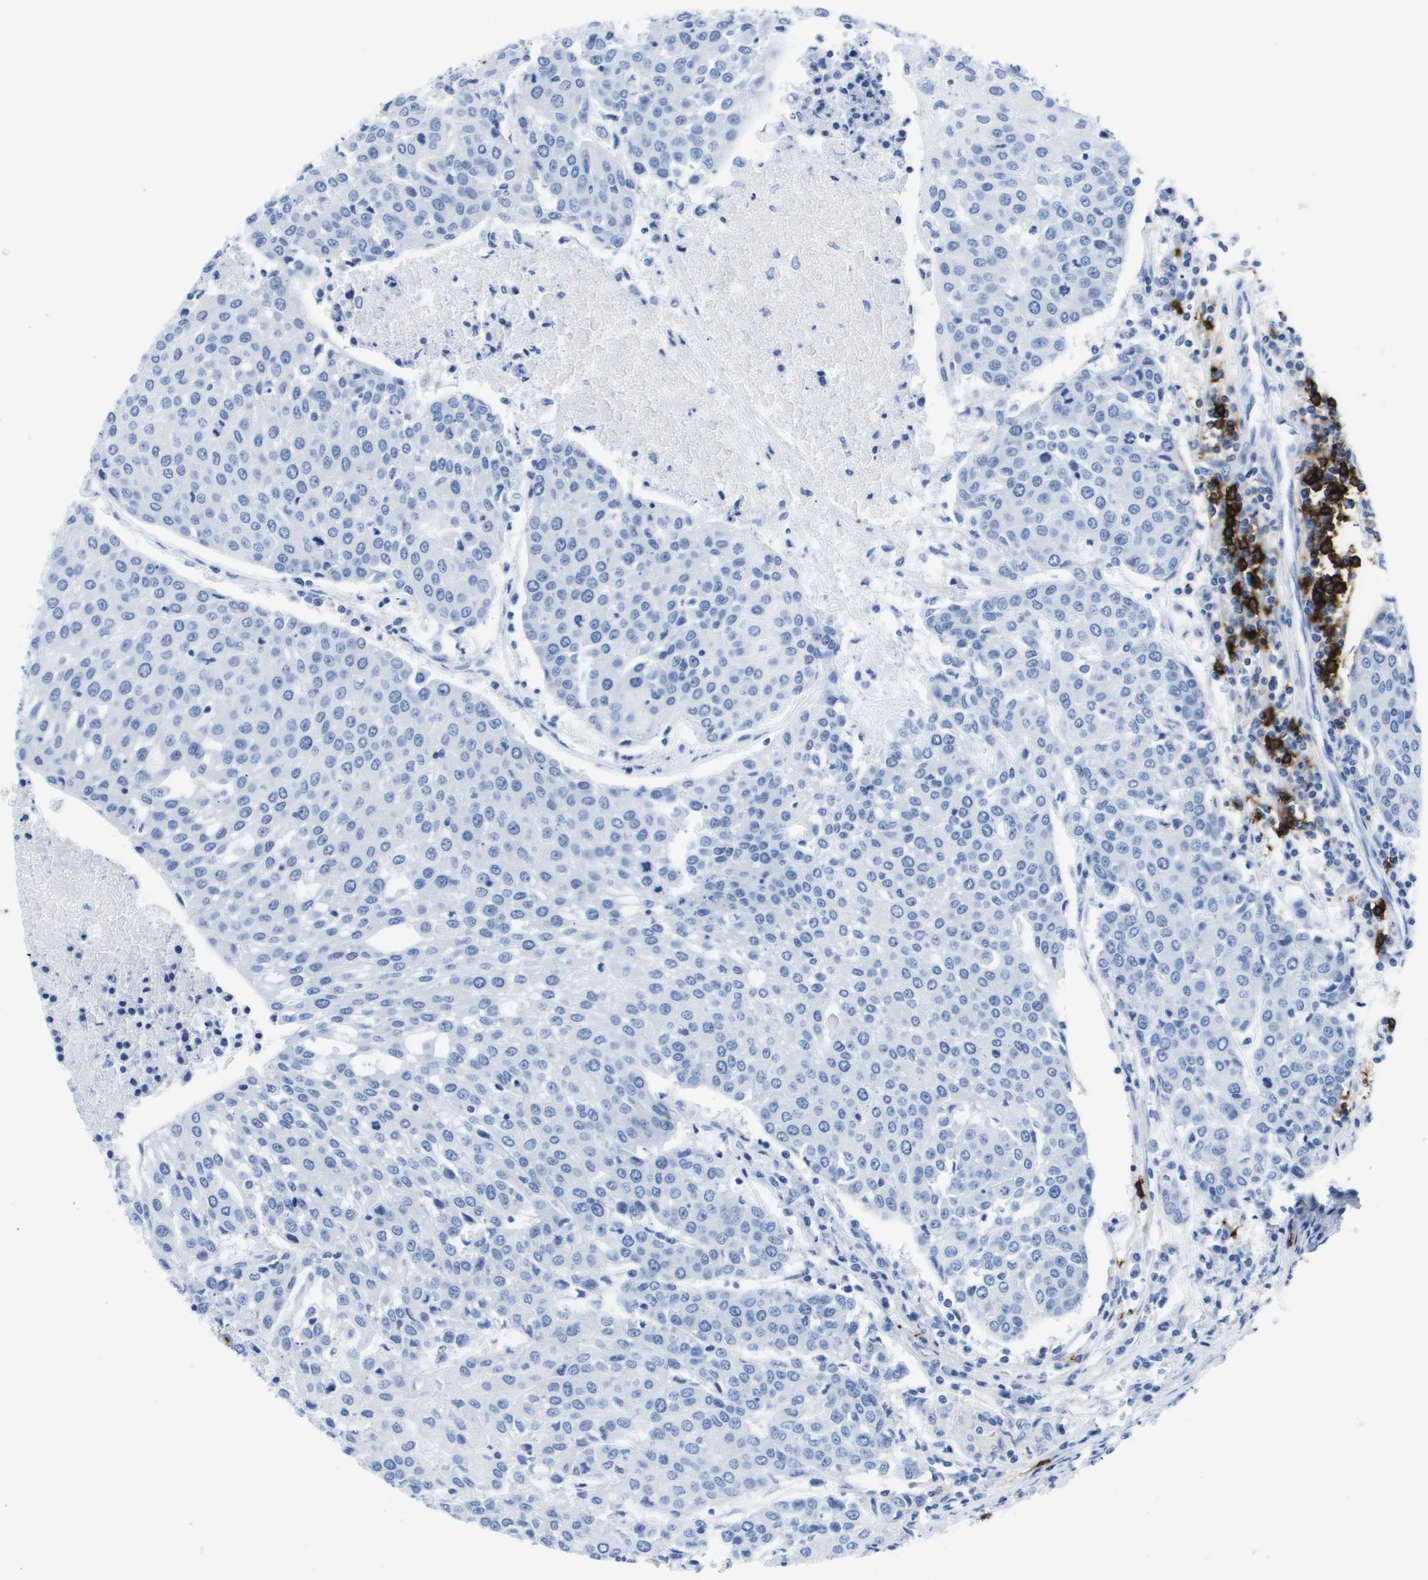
{"staining": {"intensity": "negative", "quantity": "none", "location": "none"}, "tissue": "urothelial cancer", "cell_type": "Tumor cells", "image_type": "cancer", "snomed": [{"axis": "morphology", "description": "Urothelial carcinoma, High grade"}, {"axis": "topography", "description": "Urinary bladder"}], "caption": "DAB (3,3'-diaminobenzidine) immunohistochemical staining of human high-grade urothelial carcinoma demonstrates no significant staining in tumor cells.", "gene": "MS4A1", "patient": {"sex": "female", "age": 85}}